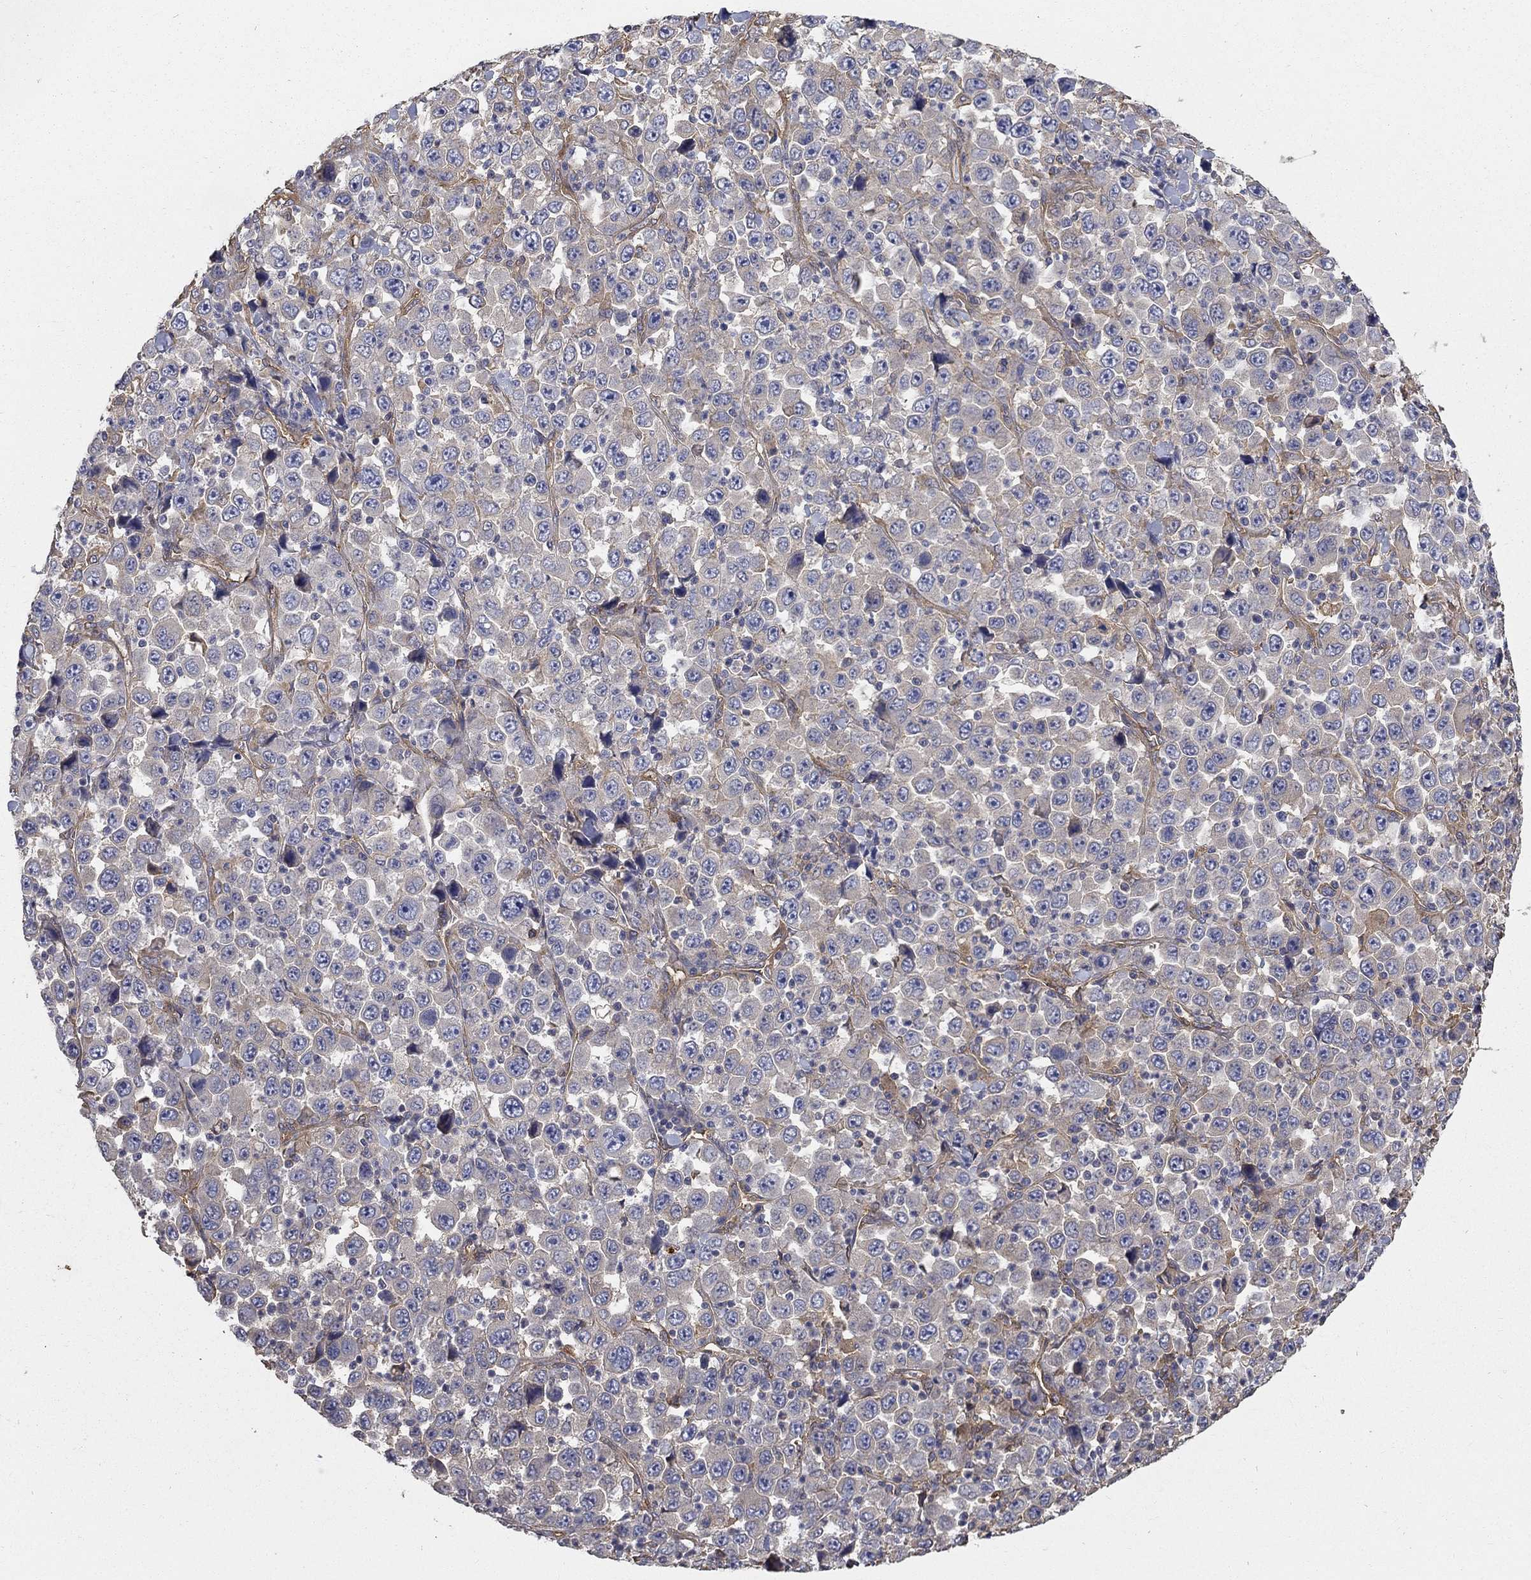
{"staining": {"intensity": "weak", "quantity": "25%-75%", "location": "cytoplasmic/membranous"}, "tissue": "stomach cancer", "cell_type": "Tumor cells", "image_type": "cancer", "snomed": [{"axis": "morphology", "description": "Normal tissue, NOS"}, {"axis": "morphology", "description": "Adenocarcinoma, NOS"}, {"axis": "topography", "description": "Stomach, upper"}, {"axis": "topography", "description": "Stomach"}], "caption": "This is a photomicrograph of immunohistochemistry (IHC) staining of stomach adenocarcinoma, which shows weak expression in the cytoplasmic/membranous of tumor cells.", "gene": "DPYSL2", "patient": {"sex": "male", "age": 59}}